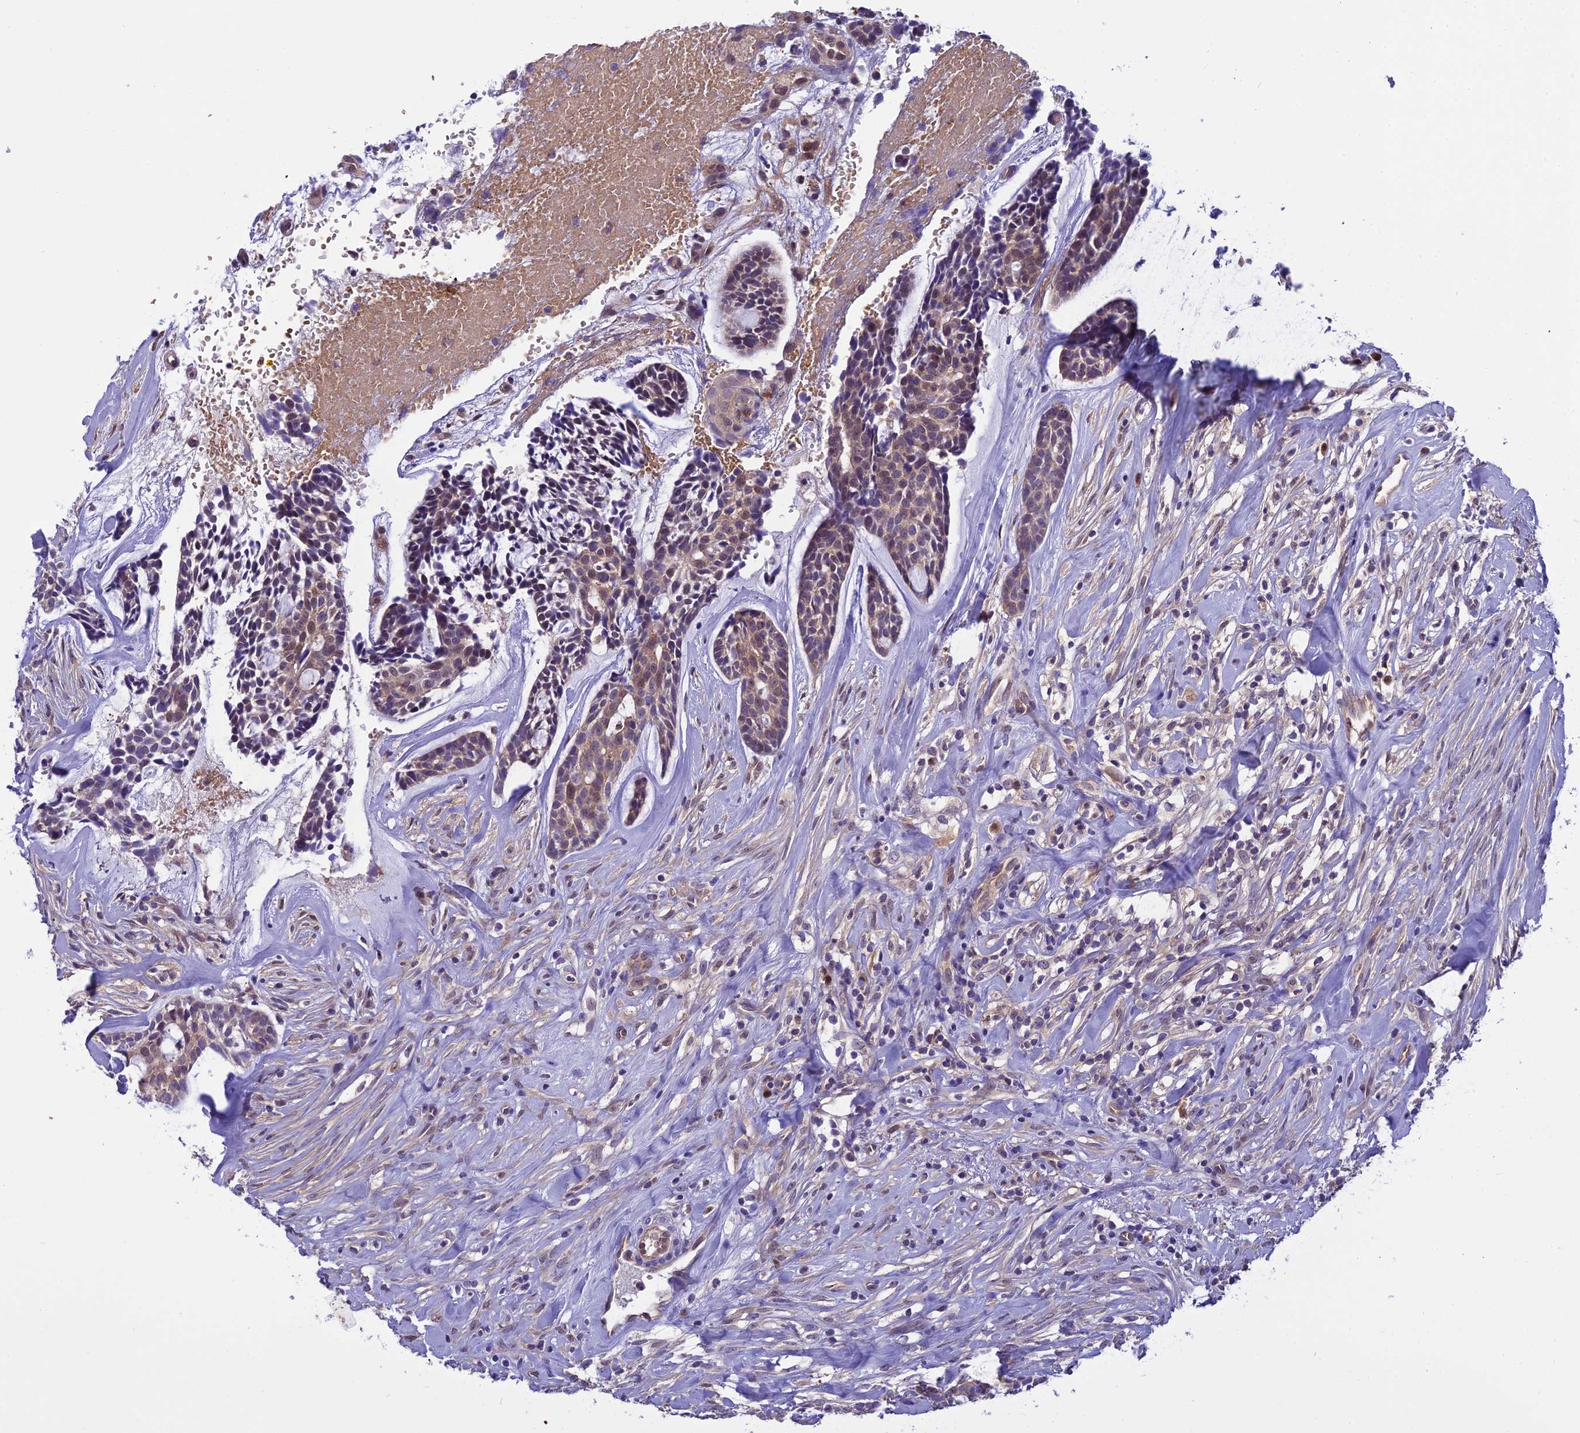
{"staining": {"intensity": "moderate", "quantity": ">75%", "location": "cytoplasmic/membranous"}, "tissue": "head and neck cancer", "cell_type": "Tumor cells", "image_type": "cancer", "snomed": [{"axis": "morphology", "description": "Normal tissue, NOS"}, {"axis": "morphology", "description": "Adenocarcinoma, NOS"}, {"axis": "topography", "description": "Subcutis"}, {"axis": "topography", "description": "Nasopharynx"}, {"axis": "topography", "description": "Head-Neck"}], "caption": "Moderate cytoplasmic/membranous protein staining is identified in approximately >75% of tumor cells in adenocarcinoma (head and neck). The protein of interest is stained brown, and the nuclei are stained in blue (DAB IHC with brightfield microscopy, high magnification).", "gene": "BORCS6", "patient": {"sex": "female", "age": 73}}